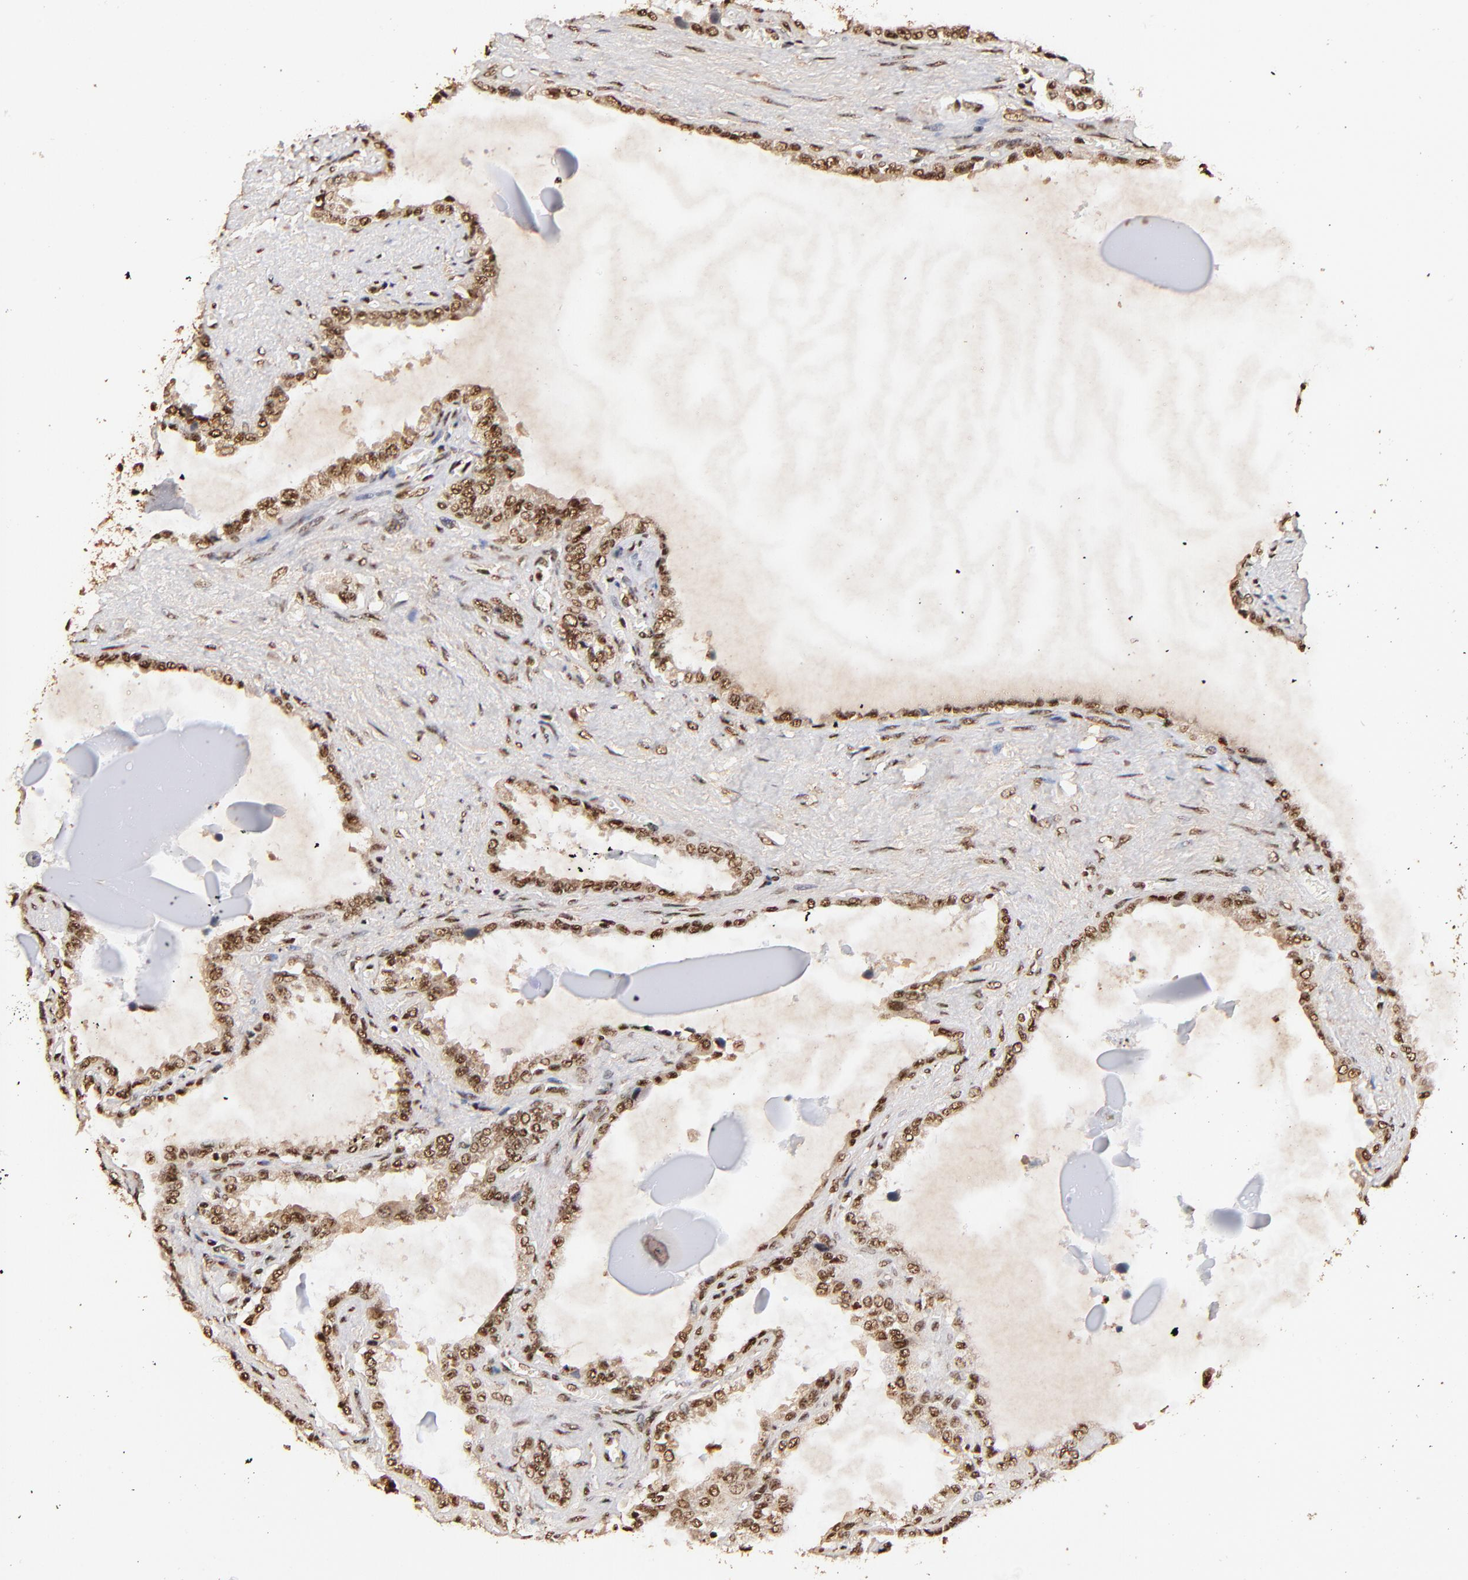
{"staining": {"intensity": "strong", "quantity": ">75%", "location": "cytoplasmic/membranous,nuclear"}, "tissue": "seminal vesicle", "cell_type": "Glandular cells", "image_type": "normal", "snomed": [{"axis": "morphology", "description": "Normal tissue, NOS"}, {"axis": "morphology", "description": "Inflammation, NOS"}, {"axis": "topography", "description": "Urinary bladder"}, {"axis": "topography", "description": "Prostate"}, {"axis": "topography", "description": "Seminal veicle"}], "caption": "IHC (DAB (3,3'-diaminobenzidine)) staining of normal human seminal vesicle exhibits strong cytoplasmic/membranous,nuclear protein staining in approximately >75% of glandular cells. The staining is performed using DAB (3,3'-diaminobenzidine) brown chromogen to label protein expression. The nuclei are counter-stained blue using hematoxylin.", "gene": "MED12", "patient": {"sex": "male", "age": 82}}